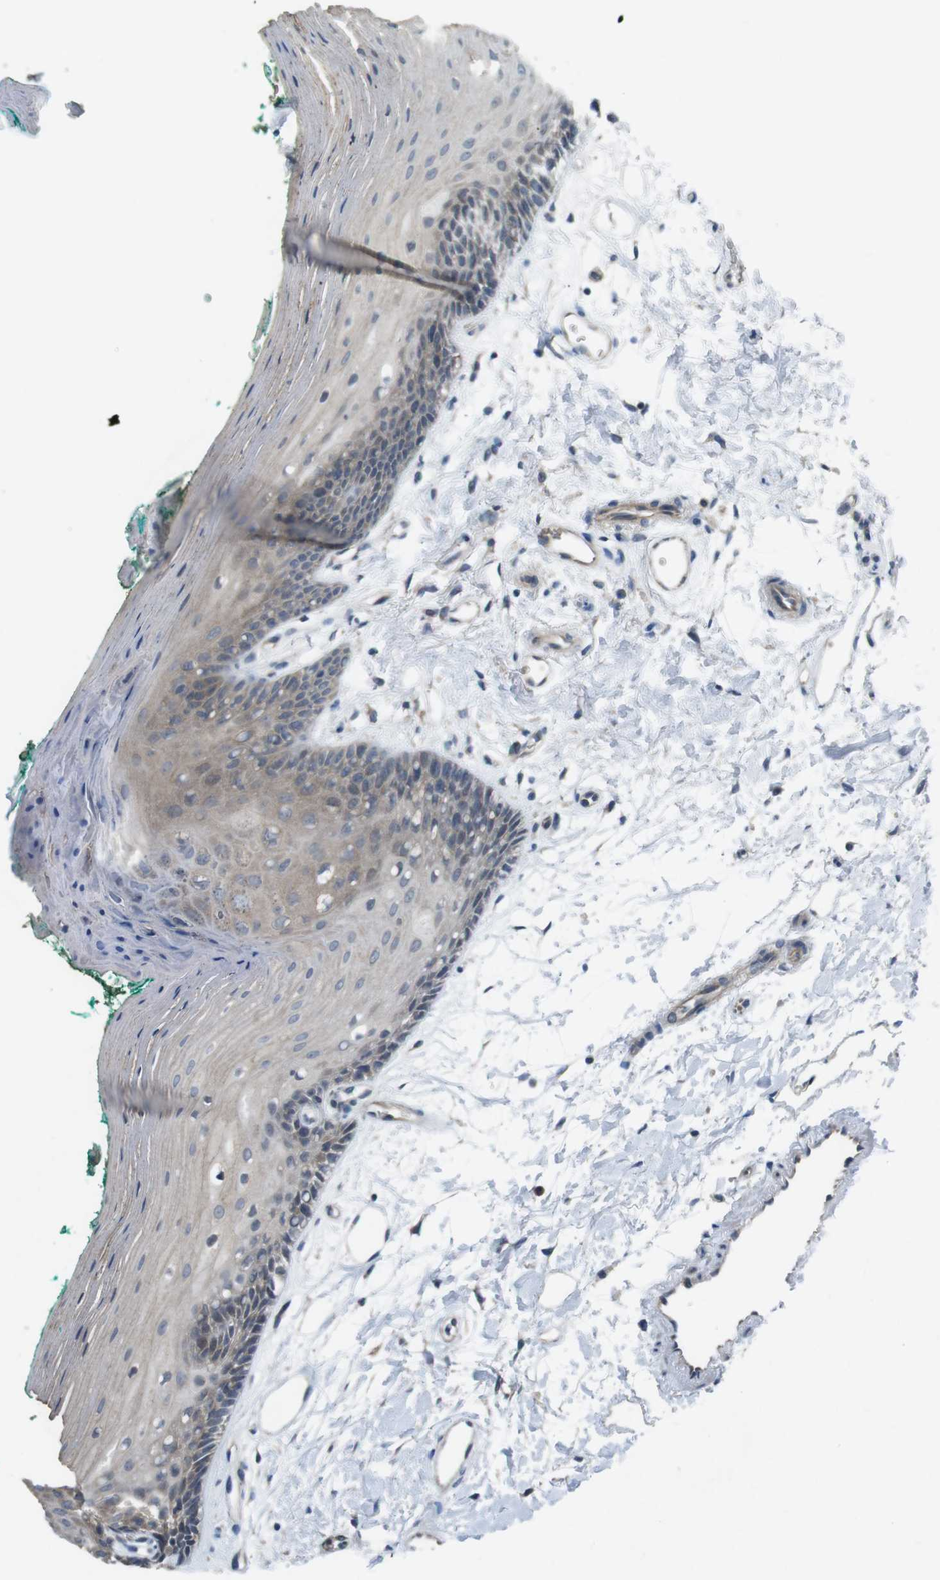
{"staining": {"intensity": "weak", "quantity": "25%-75%", "location": "cytoplasmic/membranous"}, "tissue": "oral mucosa", "cell_type": "Squamous epithelial cells", "image_type": "normal", "snomed": [{"axis": "morphology", "description": "Normal tissue, NOS"}, {"axis": "topography", "description": "Skeletal muscle"}, {"axis": "topography", "description": "Oral tissue"}, {"axis": "topography", "description": "Peripheral nerve tissue"}], "caption": "The immunohistochemical stain shows weak cytoplasmic/membranous expression in squamous epithelial cells of benign oral mucosa. Immunohistochemistry stains the protein of interest in brown and the nuclei are stained blue.", "gene": "SUGT1", "patient": {"sex": "female", "age": 84}}